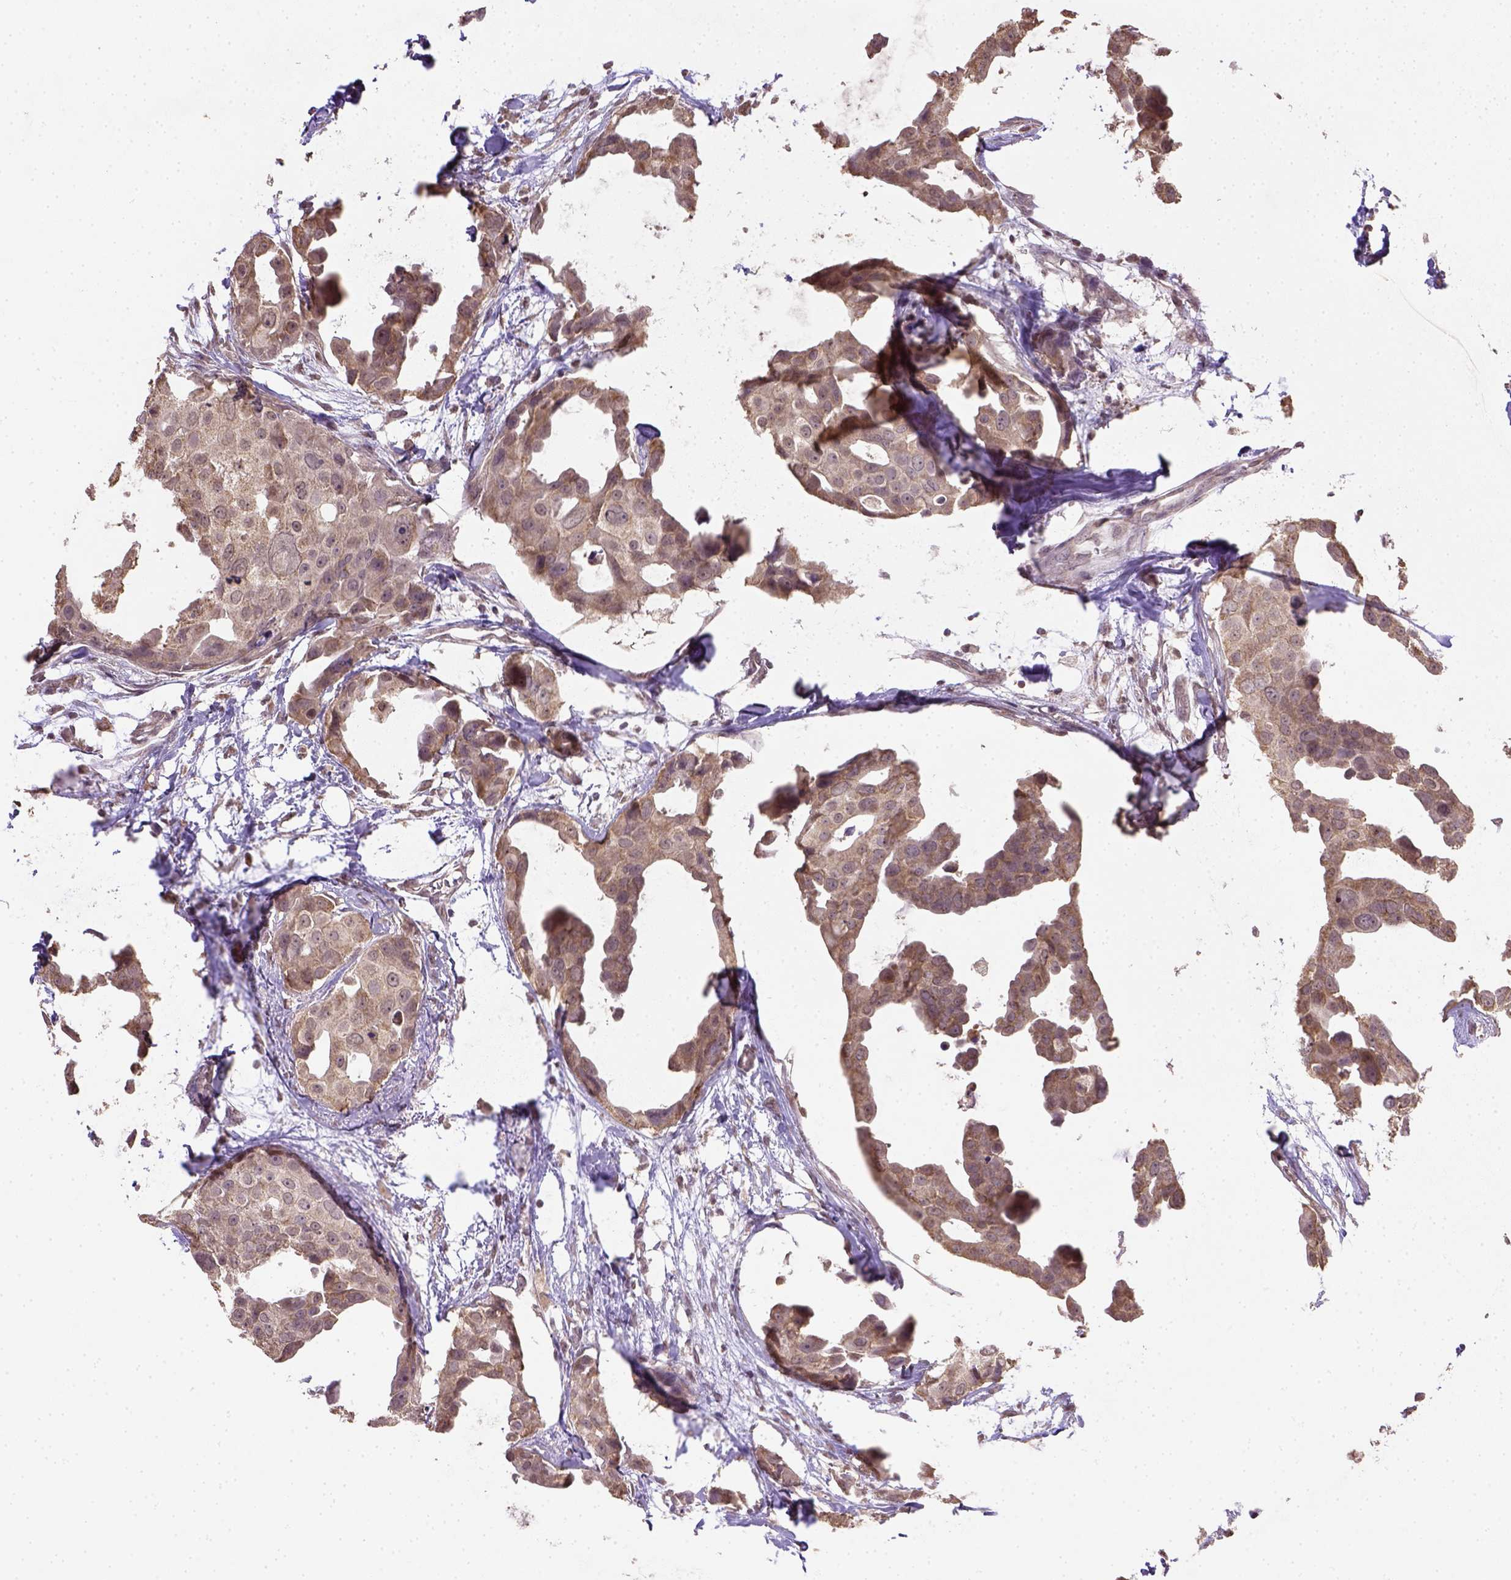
{"staining": {"intensity": "moderate", "quantity": ">75%", "location": "cytoplasmic/membranous"}, "tissue": "breast cancer", "cell_type": "Tumor cells", "image_type": "cancer", "snomed": [{"axis": "morphology", "description": "Duct carcinoma"}, {"axis": "topography", "description": "Breast"}], "caption": "Protein staining of breast invasive ductal carcinoma tissue exhibits moderate cytoplasmic/membranous positivity in about >75% of tumor cells.", "gene": "NUDT10", "patient": {"sex": "female", "age": 38}}